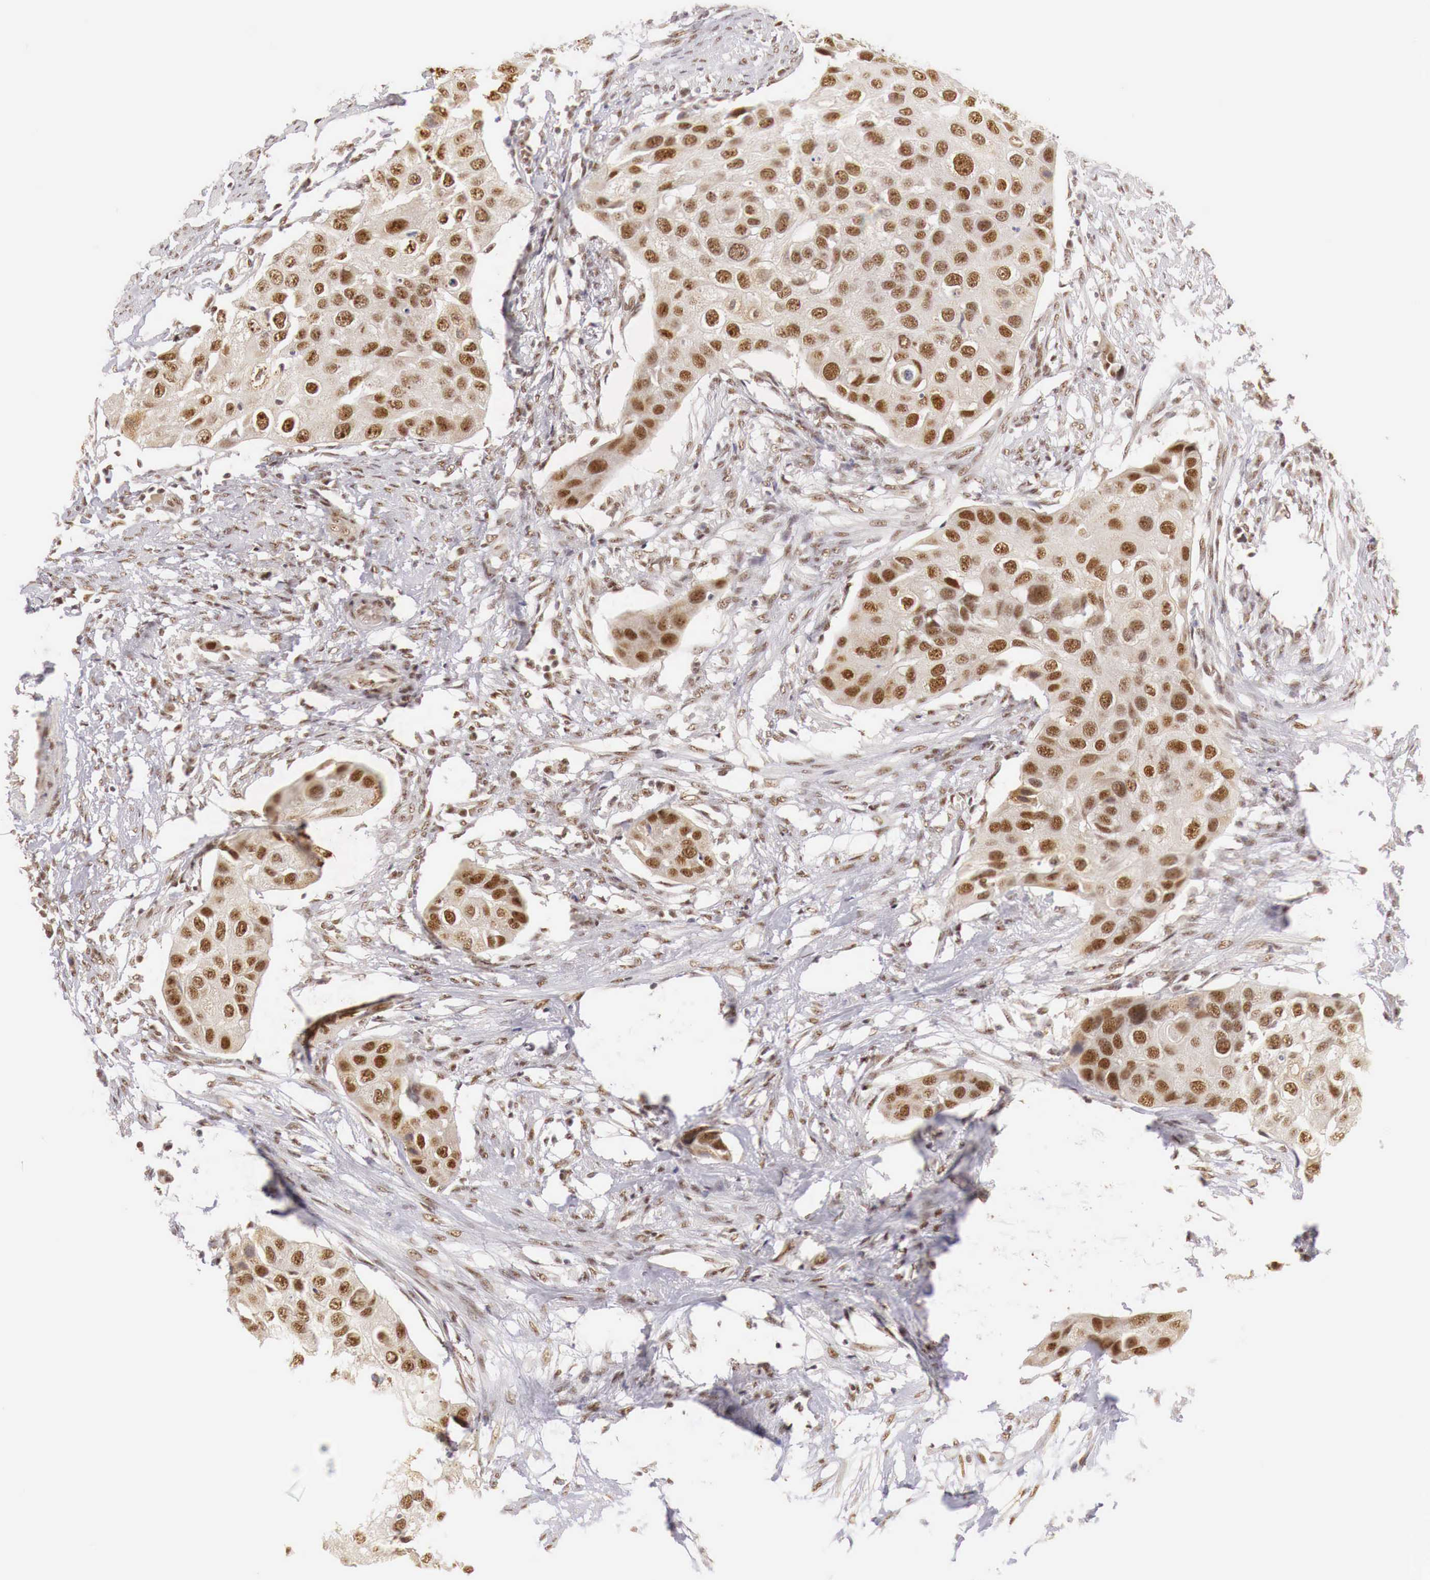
{"staining": {"intensity": "moderate", "quantity": ">75%", "location": "cytoplasmic/membranous,nuclear"}, "tissue": "urothelial cancer", "cell_type": "Tumor cells", "image_type": "cancer", "snomed": [{"axis": "morphology", "description": "Urothelial carcinoma, High grade"}, {"axis": "topography", "description": "Urinary bladder"}], "caption": "About >75% of tumor cells in urothelial cancer demonstrate moderate cytoplasmic/membranous and nuclear protein staining as visualized by brown immunohistochemical staining.", "gene": "GPKOW", "patient": {"sex": "male", "age": 55}}